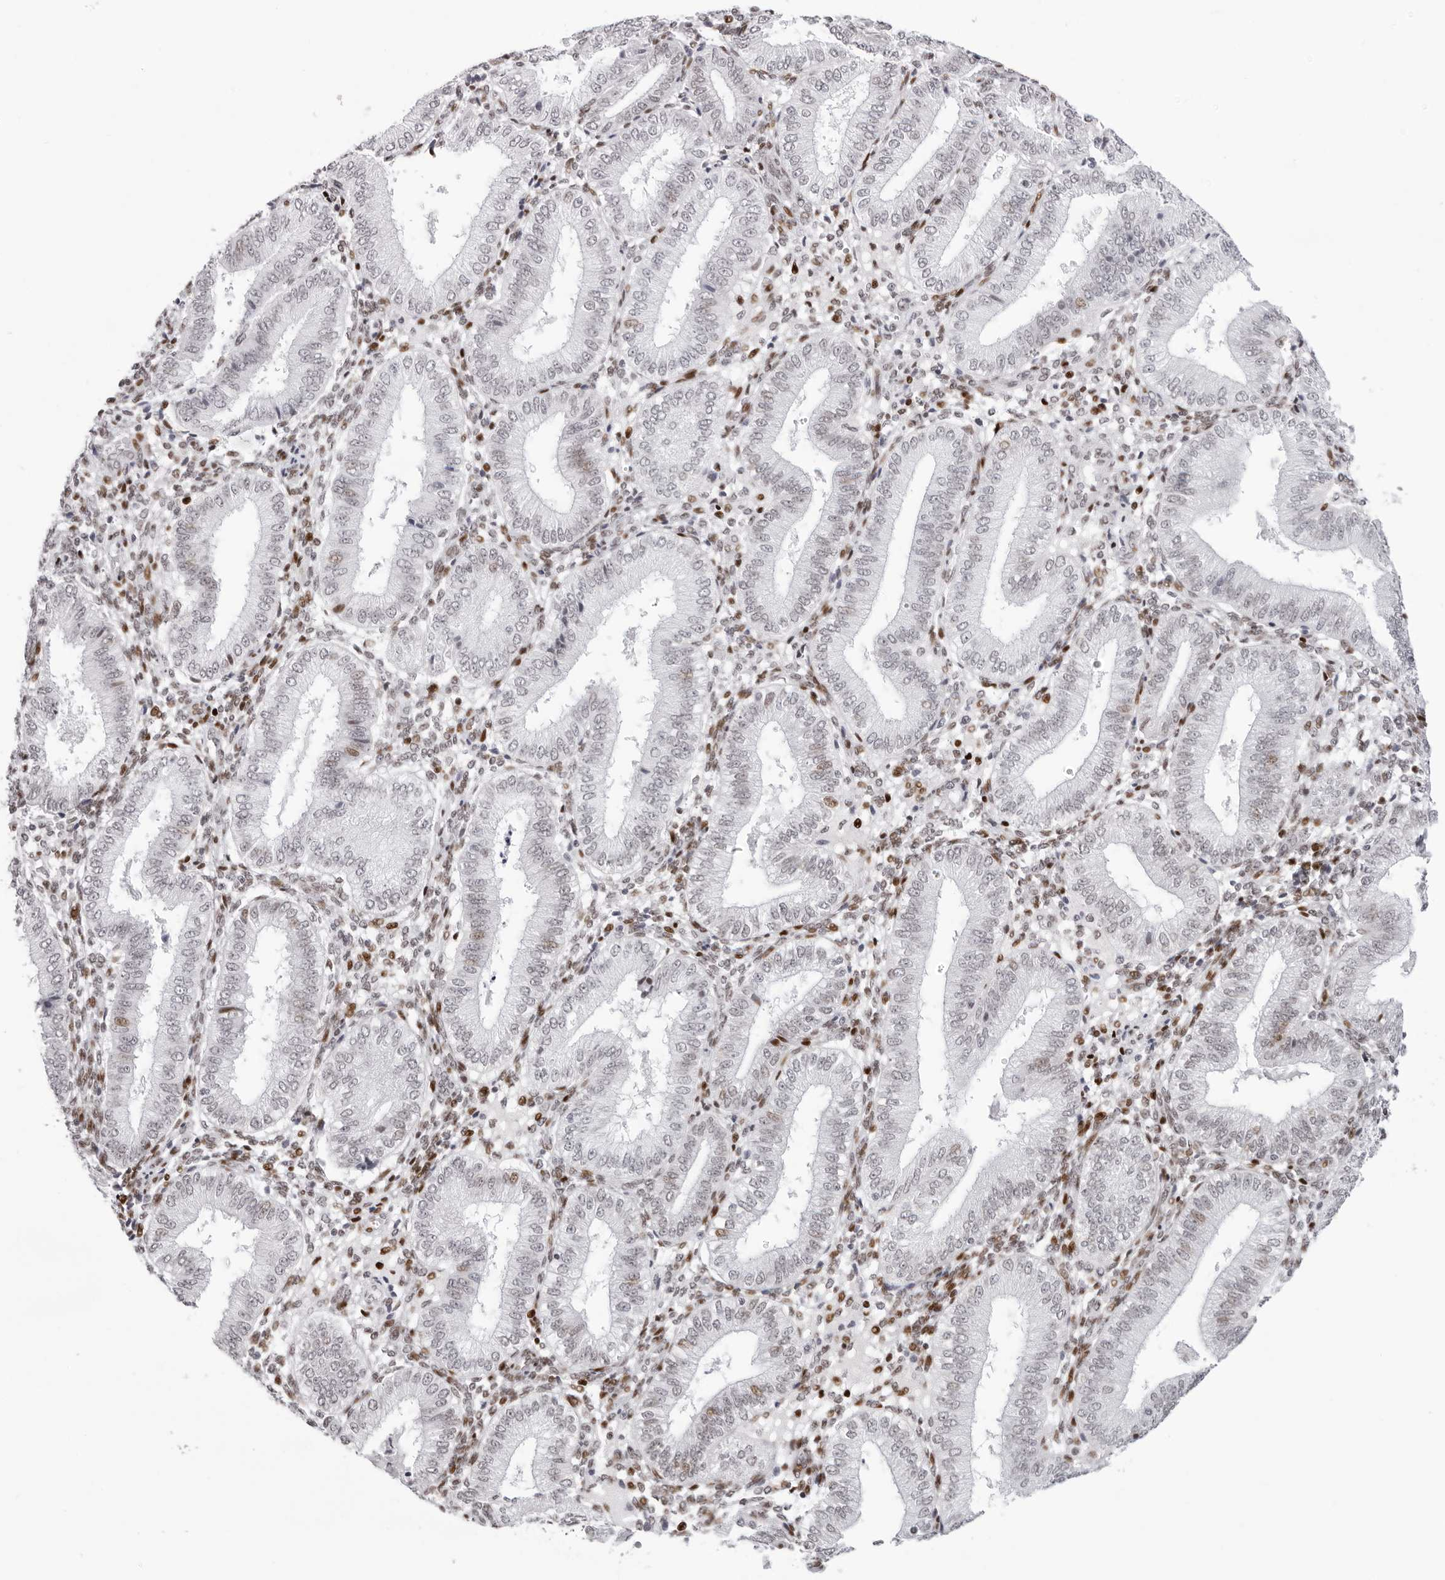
{"staining": {"intensity": "moderate", "quantity": "25%-75%", "location": "nuclear"}, "tissue": "endometrium", "cell_type": "Cells in endometrial stroma", "image_type": "normal", "snomed": [{"axis": "morphology", "description": "Normal tissue, NOS"}, {"axis": "topography", "description": "Endometrium"}], "caption": "A high-resolution image shows immunohistochemistry staining of benign endometrium, which demonstrates moderate nuclear expression in about 25%-75% of cells in endometrial stroma. The protein of interest is shown in brown color, while the nuclei are stained blue.", "gene": "NTPCR", "patient": {"sex": "female", "age": 39}}